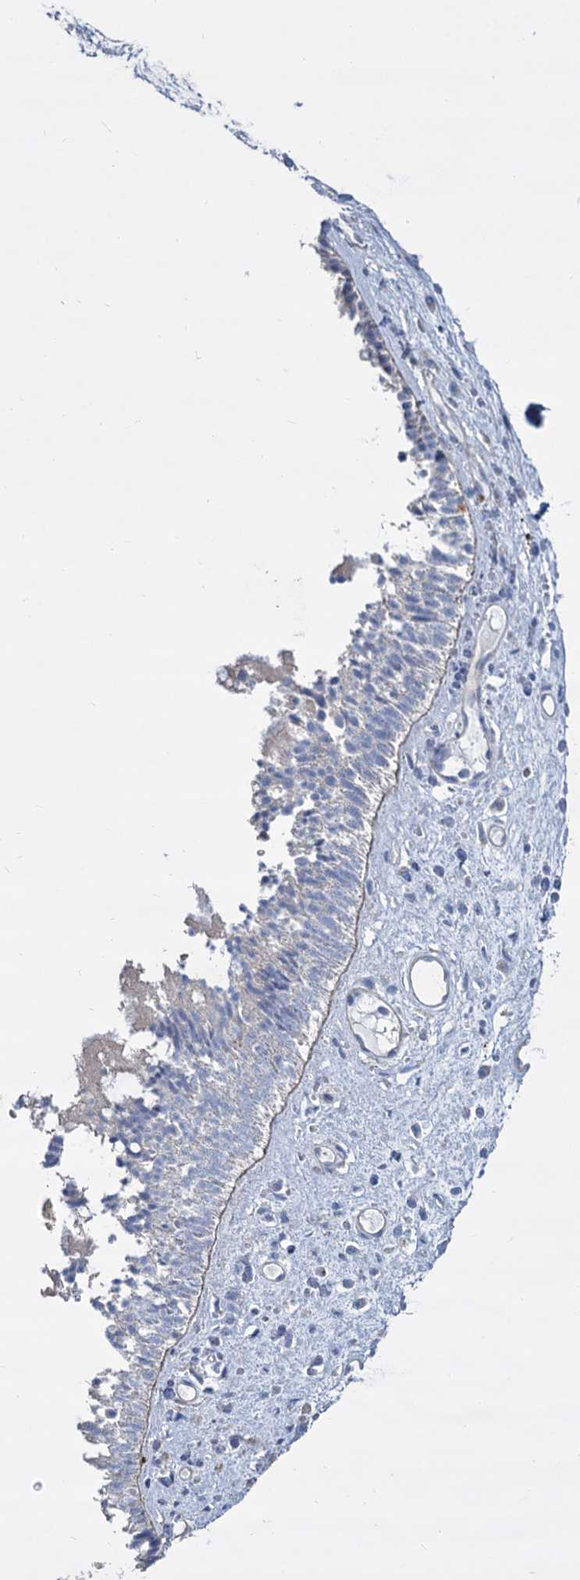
{"staining": {"intensity": "negative", "quantity": "none", "location": "none"}, "tissue": "nasopharynx", "cell_type": "Respiratory epithelial cells", "image_type": "normal", "snomed": [{"axis": "morphology", "description": "Normal tissue, NOS"}, {"axis": "morphology", "description": "Inflammation, NOS"}, {"axis": "morphology", "description": "Malignant melanoma, Metastatic site"}, {"axis": "topography", "description": "Nasopharynx"}], "caption": "A high-resolution image shows IHC staining of unremarkable nasopharynx, which displays no significant staining in respiratory epithelial cells.", "gene": "TRIM77", "patient": {"sex": "male", "age": 70}}